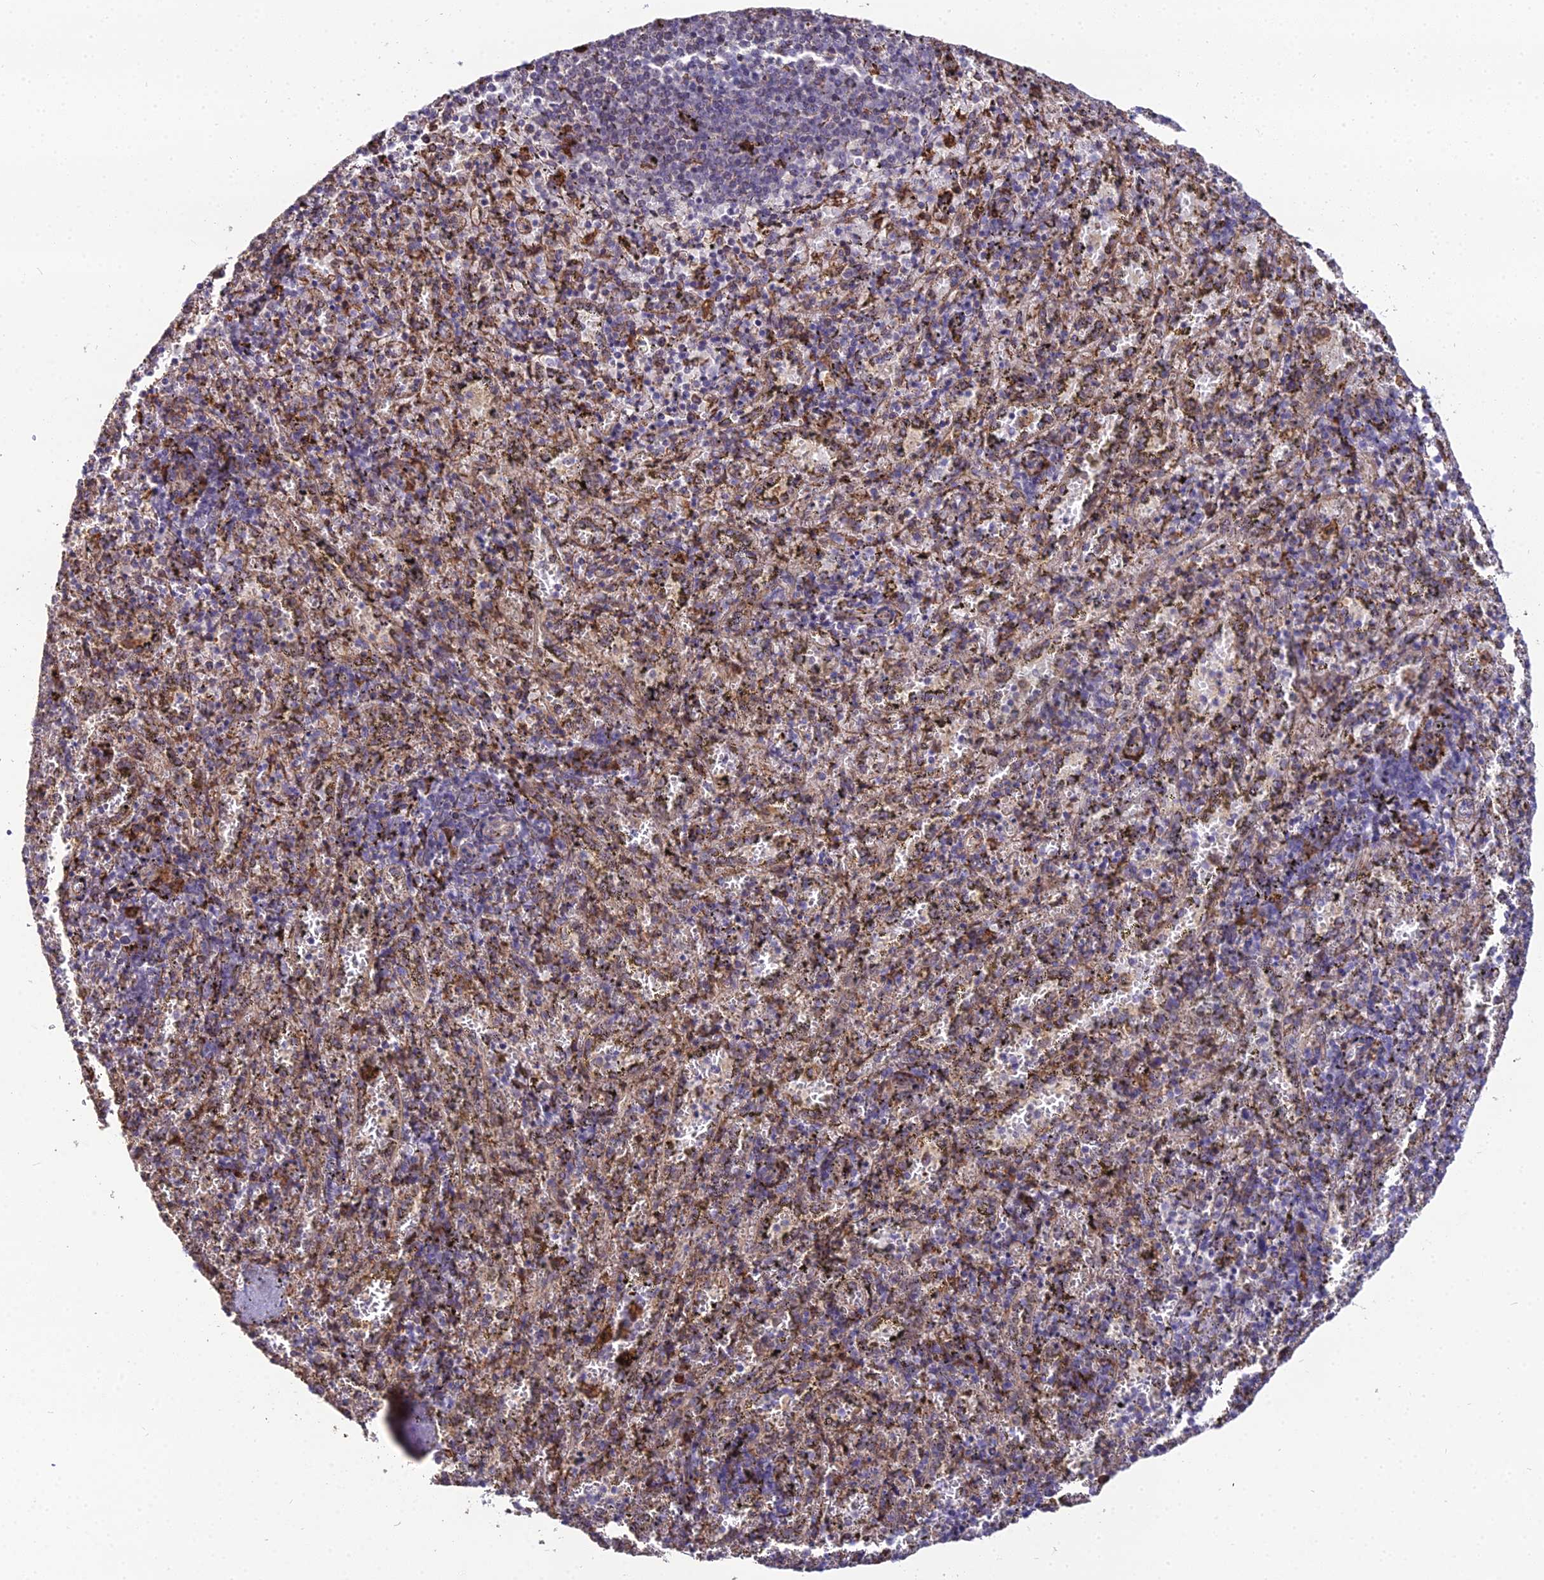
{"staining": {"intensity": "moderate", "quantity": "25%-75%", "location": "cytoplasmic/membranous"}, "tissue": "spleen", "cell_type": "Cells in red pulp", "image_type": "normal", "snomed": [{"axis": "morphology", "description": "Normal tissue, NOS"}, {"axis": "topography", "description": "Spleen"}], "caption": "Protein staining exhibits moderate cytoplasmic/membranous expression in about 25%-75% of cells in red pulp in unremarkable spleen. Using DAB (3,3'-diaminobenzidine) (brown) and hematoxylin (blue) stains, captured at high magnification using brightfield microscopy.", "gene": "TROAP", "patient": {"sex": "male", "age": 11}}